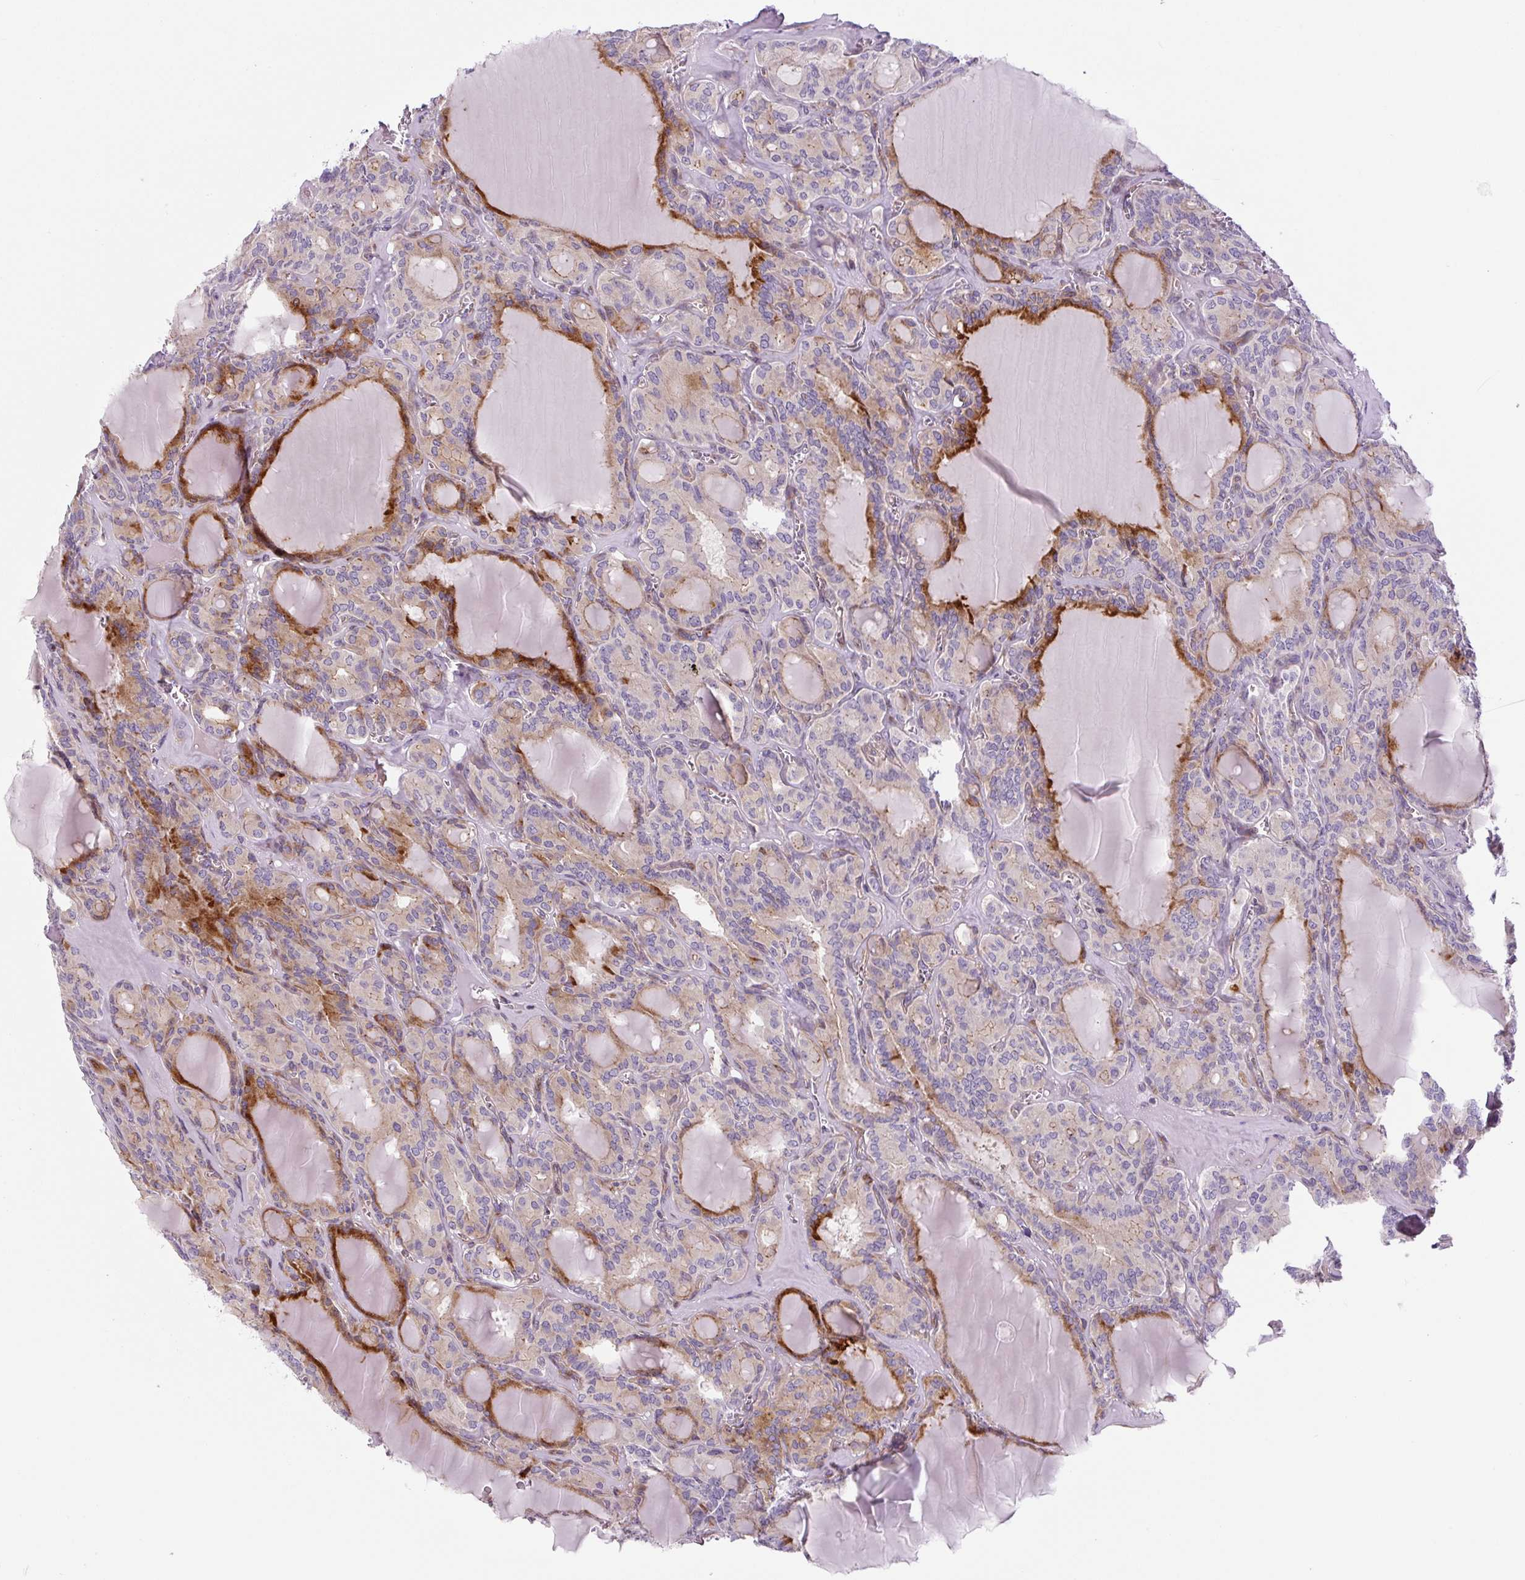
{"staining": {"intensity": "moderate", "quantity": "25%-75%", "location": "cytoplasmic/membranous"}, "tissue": "thyroid cancer", "cell_type": "Tumor cells", "image_type": "cancer", "snomed": [{"axis": "morphology", "description": "Papillary adenocarcinoma, NOS"}, {"axis": "topography", "description": "Thyroid gland"}], "caption": "Immunohistochemical staining of human thyroid cancer demonstrates moderate cytoplasmic/membranous protein positivity in about 25%-75% of tumor cells.", "gene": "DISP3", "patient": {"sex": "male", "age": 87}}